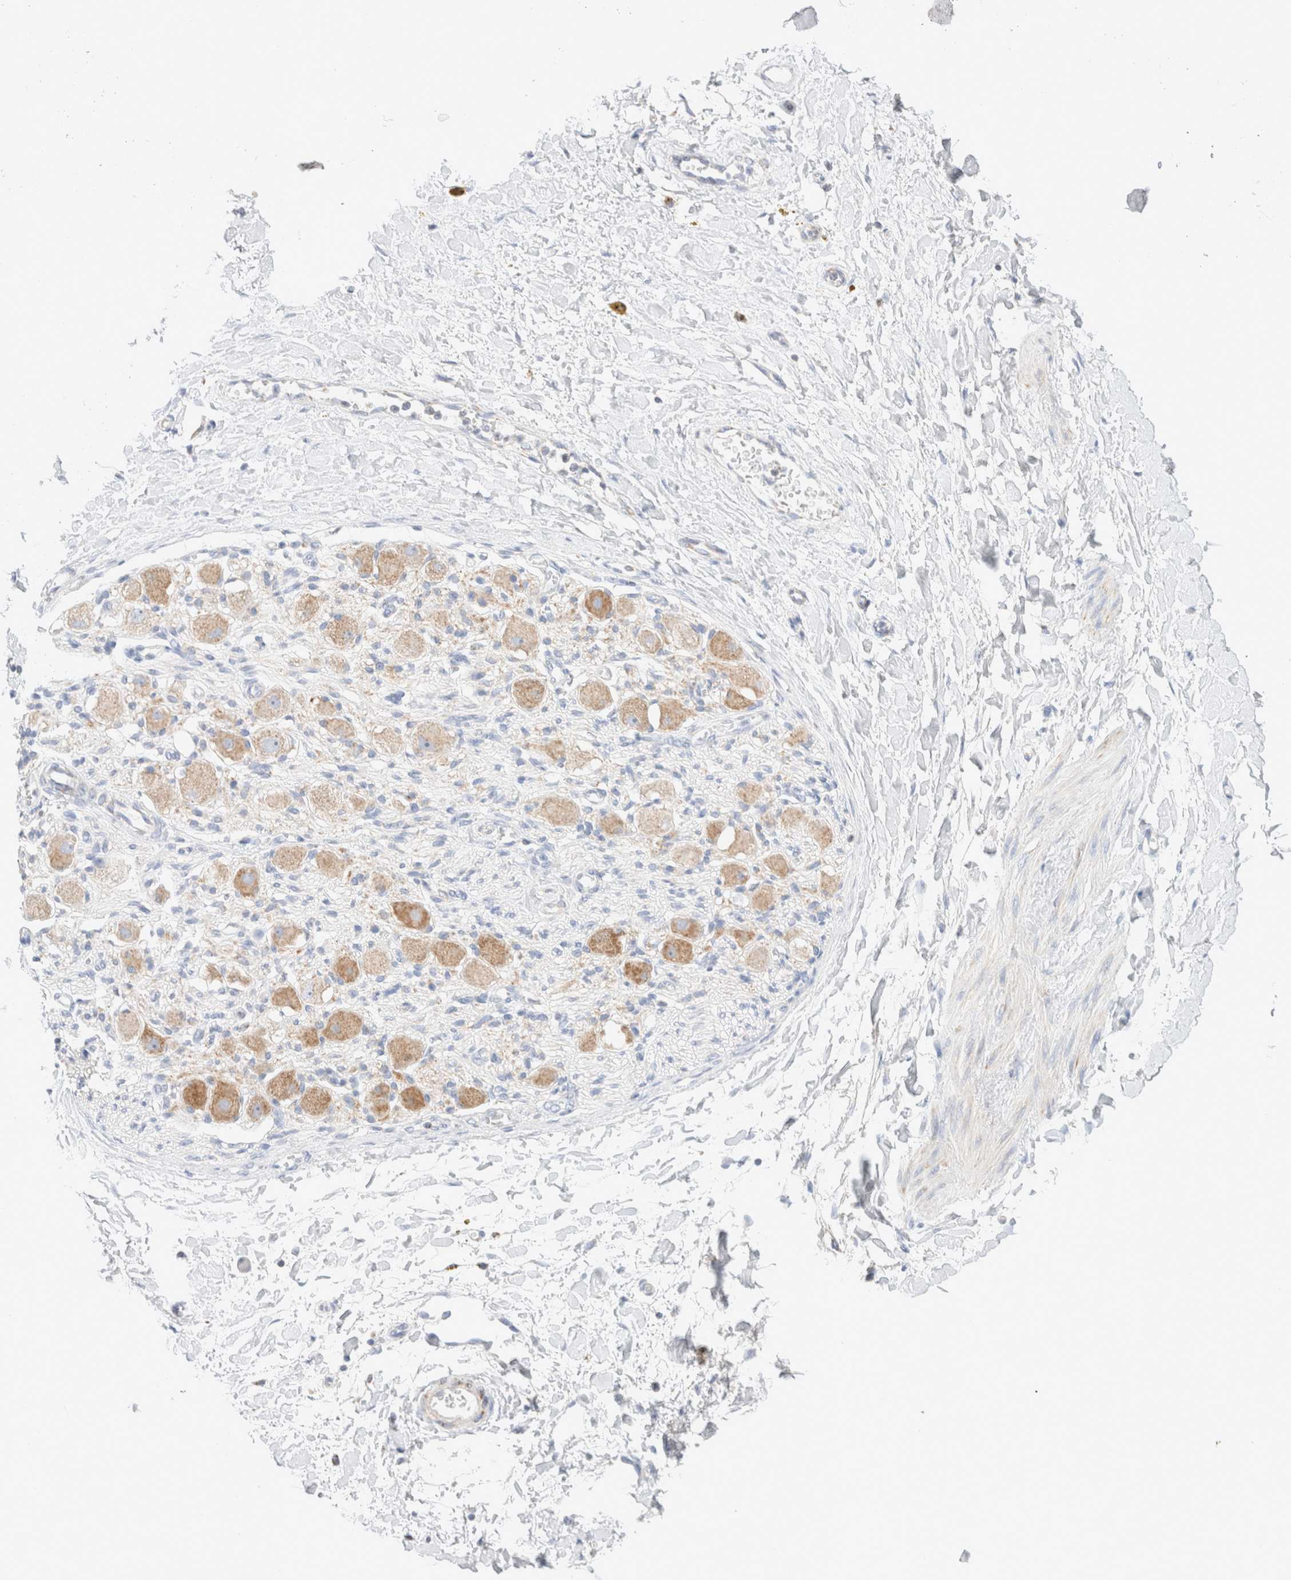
{"staining": {"intensity": "negative", "quantity": "none", "location": "none"}, "tissue": "adipose tissue", "cell_type": "Adipocytes", "image_type": "normal", "snomed": [{"axis": "morphology", "description": "Normal tissue, NOS"}, {"axis": "topography", "description": "Kidney"}, {"axis": "topography", "description": "Peripheral nerve tissue"}], "caption": "There is no significant staining in adipocytes of adipose tissue. (Stains: DAB (3,3'-diaminobenzidine) immunohistochemistry with hematoxylin counter stain, Microscopy: brightfield microscopy at high magnification).", "gene": "ATP6V1C1", "patient": {"sex": "male", "age": 7}}